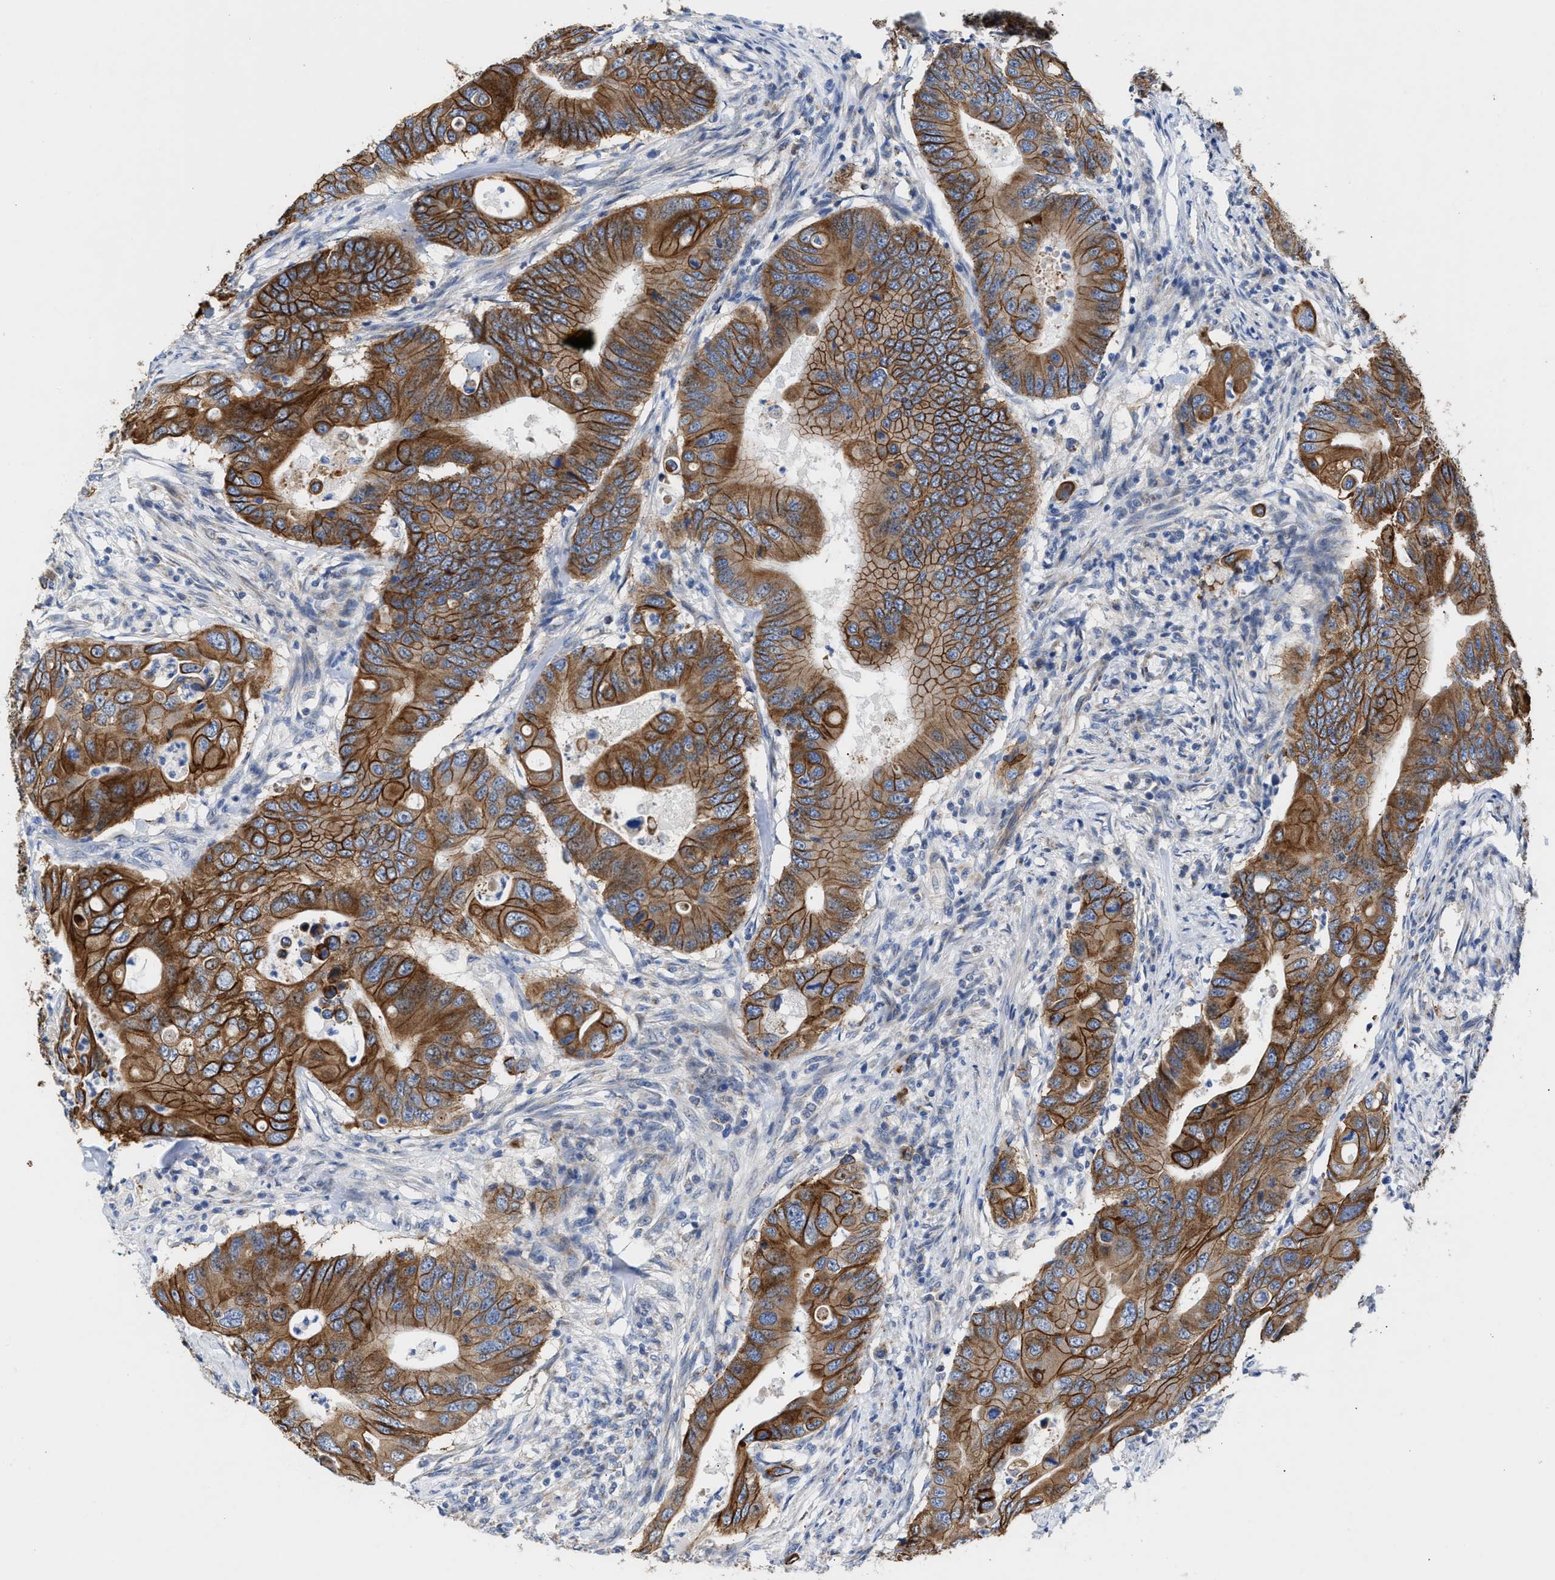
{"staining": {"intensity": "strong", "quantity": ">75%", "location": "cytoplasmic/membranous"}, "tissue": "colorectal cancer", "cell_type": "Tumor cells", "image_type": "cancer", "snomed": [{"axis": "morphology", "description": "Adenocarcinoma, NOS"}, {"axis": "topography", "description": "Colon"}], "caption": "Protein expression analysis of colorectal cancer exhibits strong cytoplasmic/membranous expression in approximately >75% of tumor cells.", "gene": "JAG1", "patient": {"sex": "male", "age": 71}}